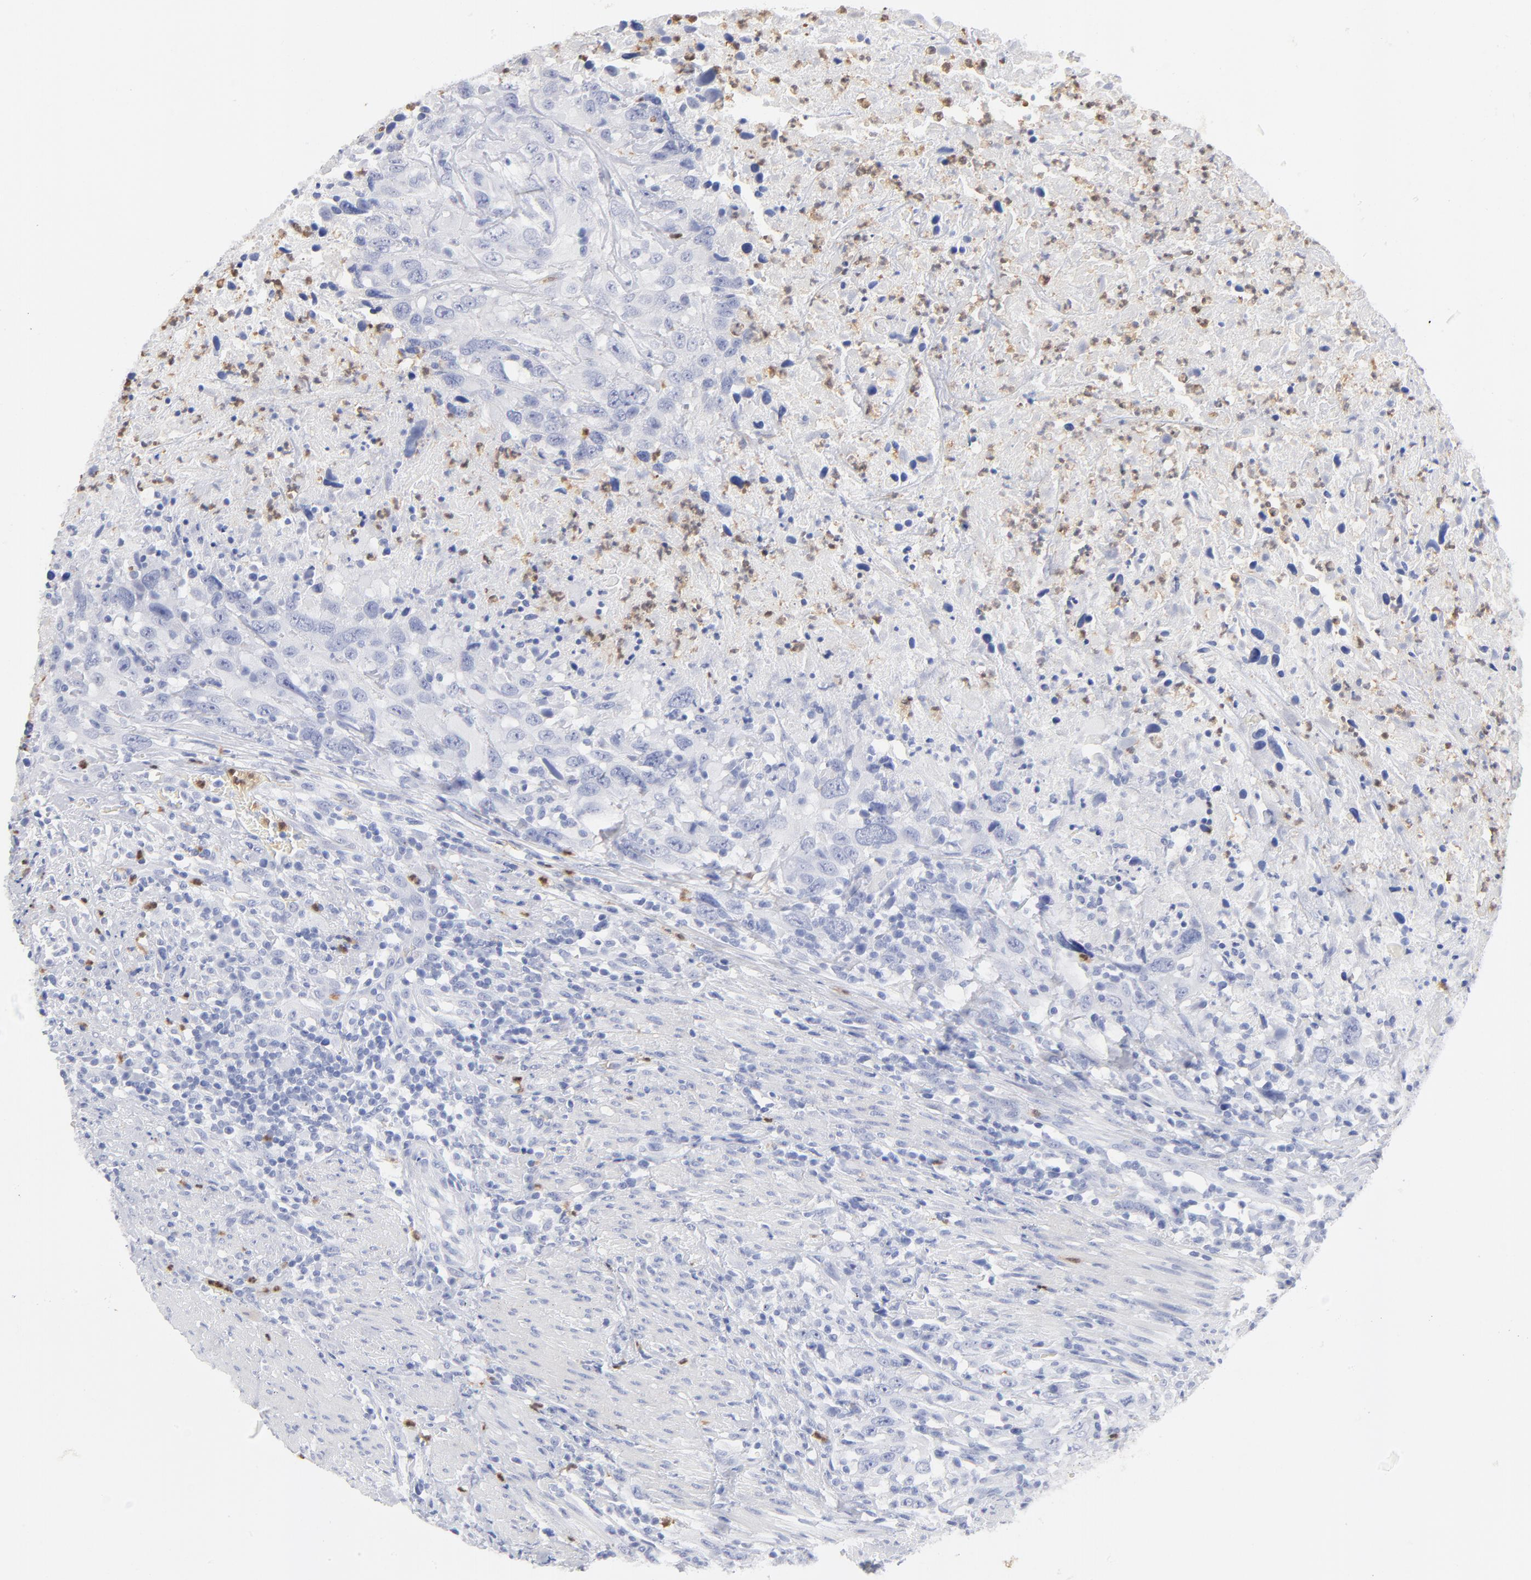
{"staining": {"intensity": "negative", "quantity": "none", "location": "none"}, "tissue": "urothelial cancer", "cell_type": "Tumor cells", "image_type": "cancer", "snomed": [{"axis": "morphology", "description": "Urothelial carcinoma, High grade"}, {"axis": "topography", "description": "Urinary bladder"}], "caption": "The image displays no significant positivity in tumor cells of urothelial cancer. (IHC, brightfield microscopy, high magnification).", "gene": "ARG1", "patient": {"sex": "male", "age": 61}}